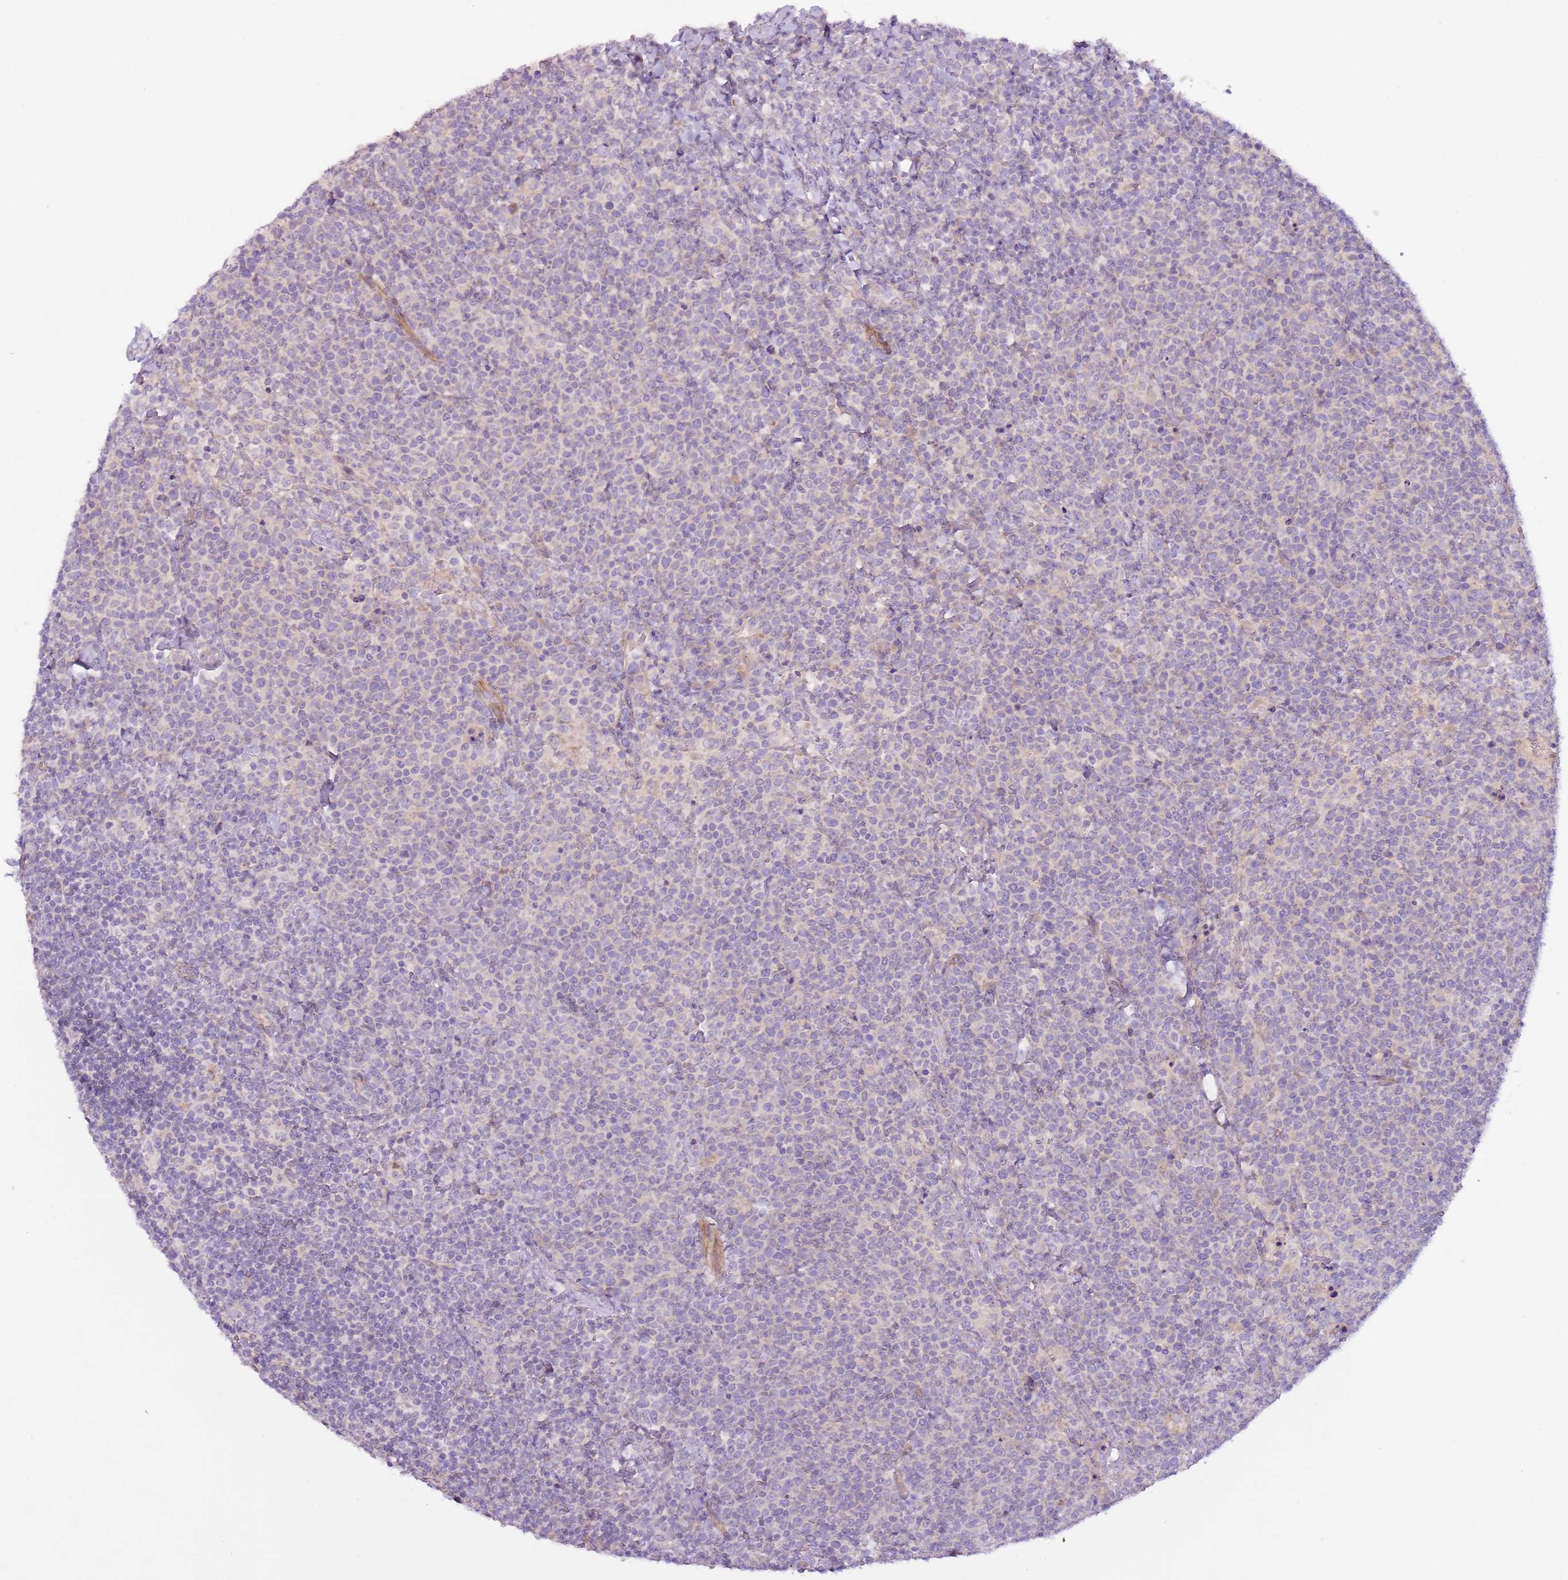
{"staining": {"intensity": "negative", "quantity": "none", "location": "none"}, "tissue": "lymphoma", "cell_type": "Tumor cells", "image_type": "cancer", "snomed": [{"axis": "morphology", "description": "Malignant lymphoma, non-Hodgkin's type, High grade"}, {"axis": "topography", "description": "Lymph node"}], "caption": "IHC image of malignant lymphoma, non-Hodgkin's type (high-grade) stained for a protein (brown), which shows no positivity in tumor cells.", "gene": "MRO", "patient": {"sex": "male", "age": 61}}